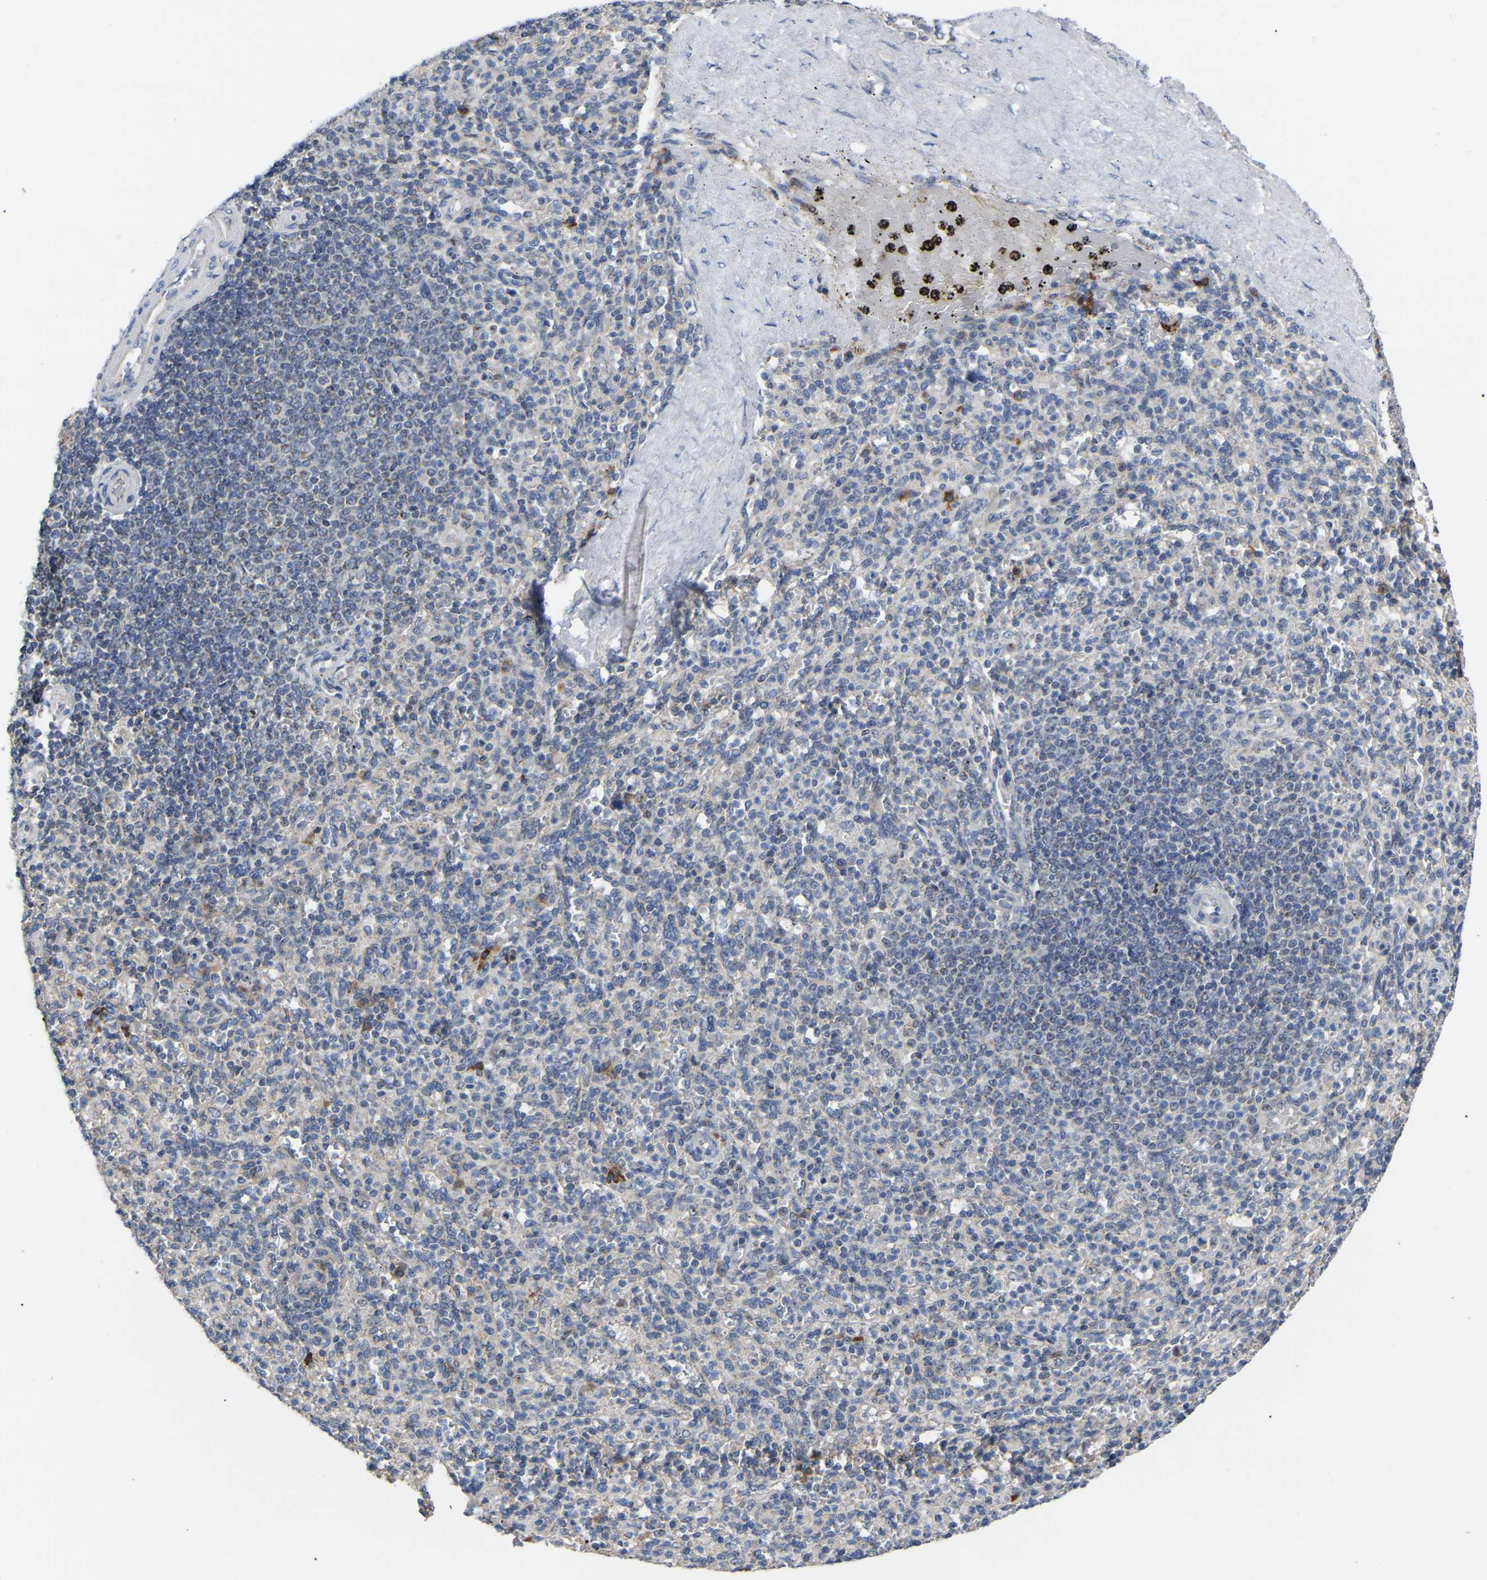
{"staining": {"intensity": "moderate", "quantity": "<25%", "location": "cytoplasmic/membranous"}, "tissue": "spleen", "cell_type": "Cells in red pulp", "image_type": "normal", "snomed": [{"axis": "morphology", "description": "Normal tissue, NOS"}, {"axis": "topography", "description": "Spleen"}], "caption": "Normal spleen demonstrates moderate cytoplasmic/membranous expression in approximately <25% of cells in red pulp, visualized by immunohistochemistry. (DAB (3,3'-diaminobenzidine) IHC with brightfield microscopy, high magnification).", "gene": "NOP53", "patient": {"sex": "male", "age": 36}}